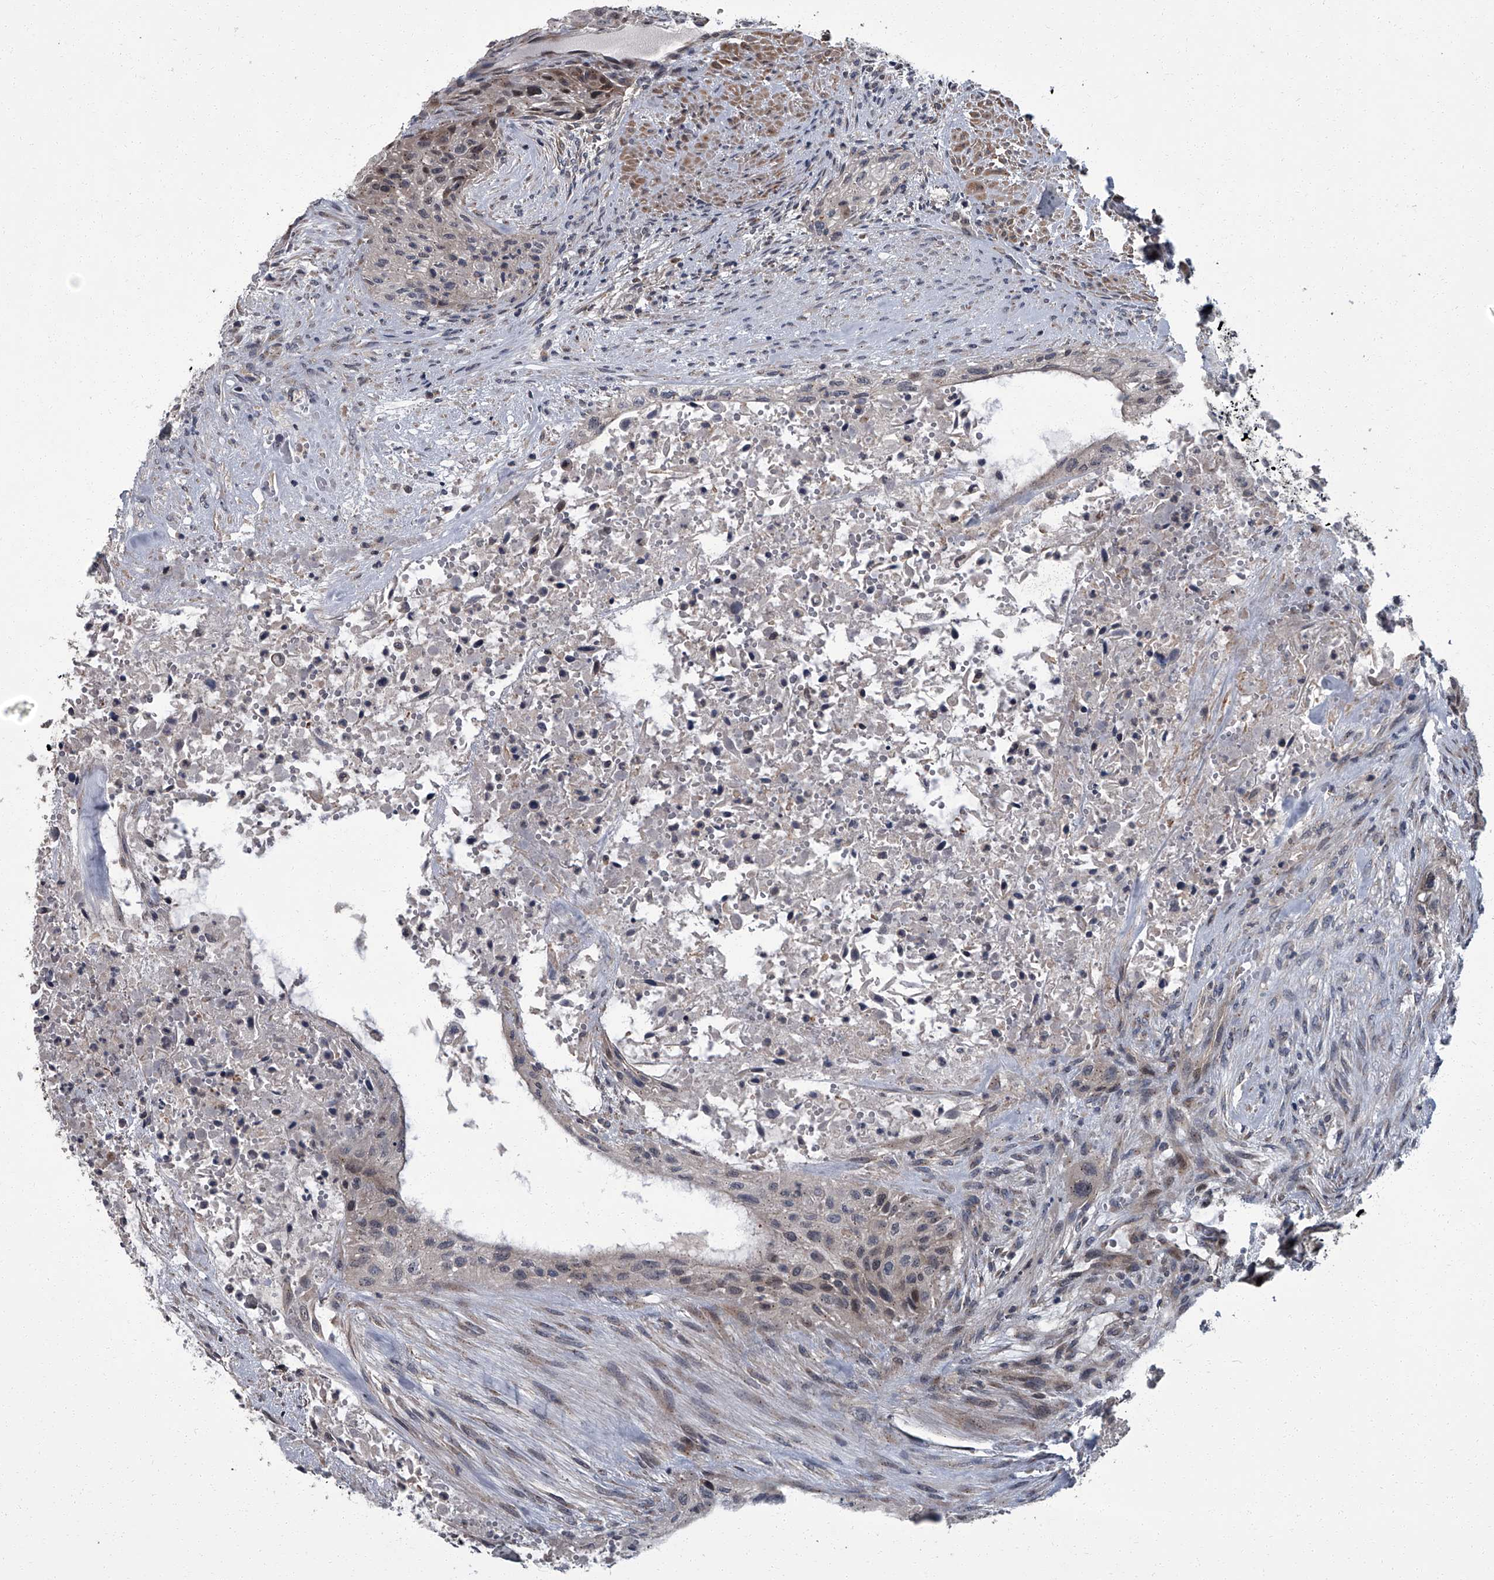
{"staining": {"intensity": "weak", "quantity": "<25%", "location": "nuclear"}, "tissue": "urothelial cancer", "cell_type": "Tumor cells", "image_type": "cancer", "snomed": [{"axis": "morphology", "description": "Urothelial carcinoma, High grade"}, {"axis": "topography", "description": "Urinary bladder"}], "caption": "The IHC image has no significant staining in tumor cells of urothelial carcinoma (high-grade) tissue.", "gene": "ZNF274", "patient": {"sex": "male", "age": 35}}